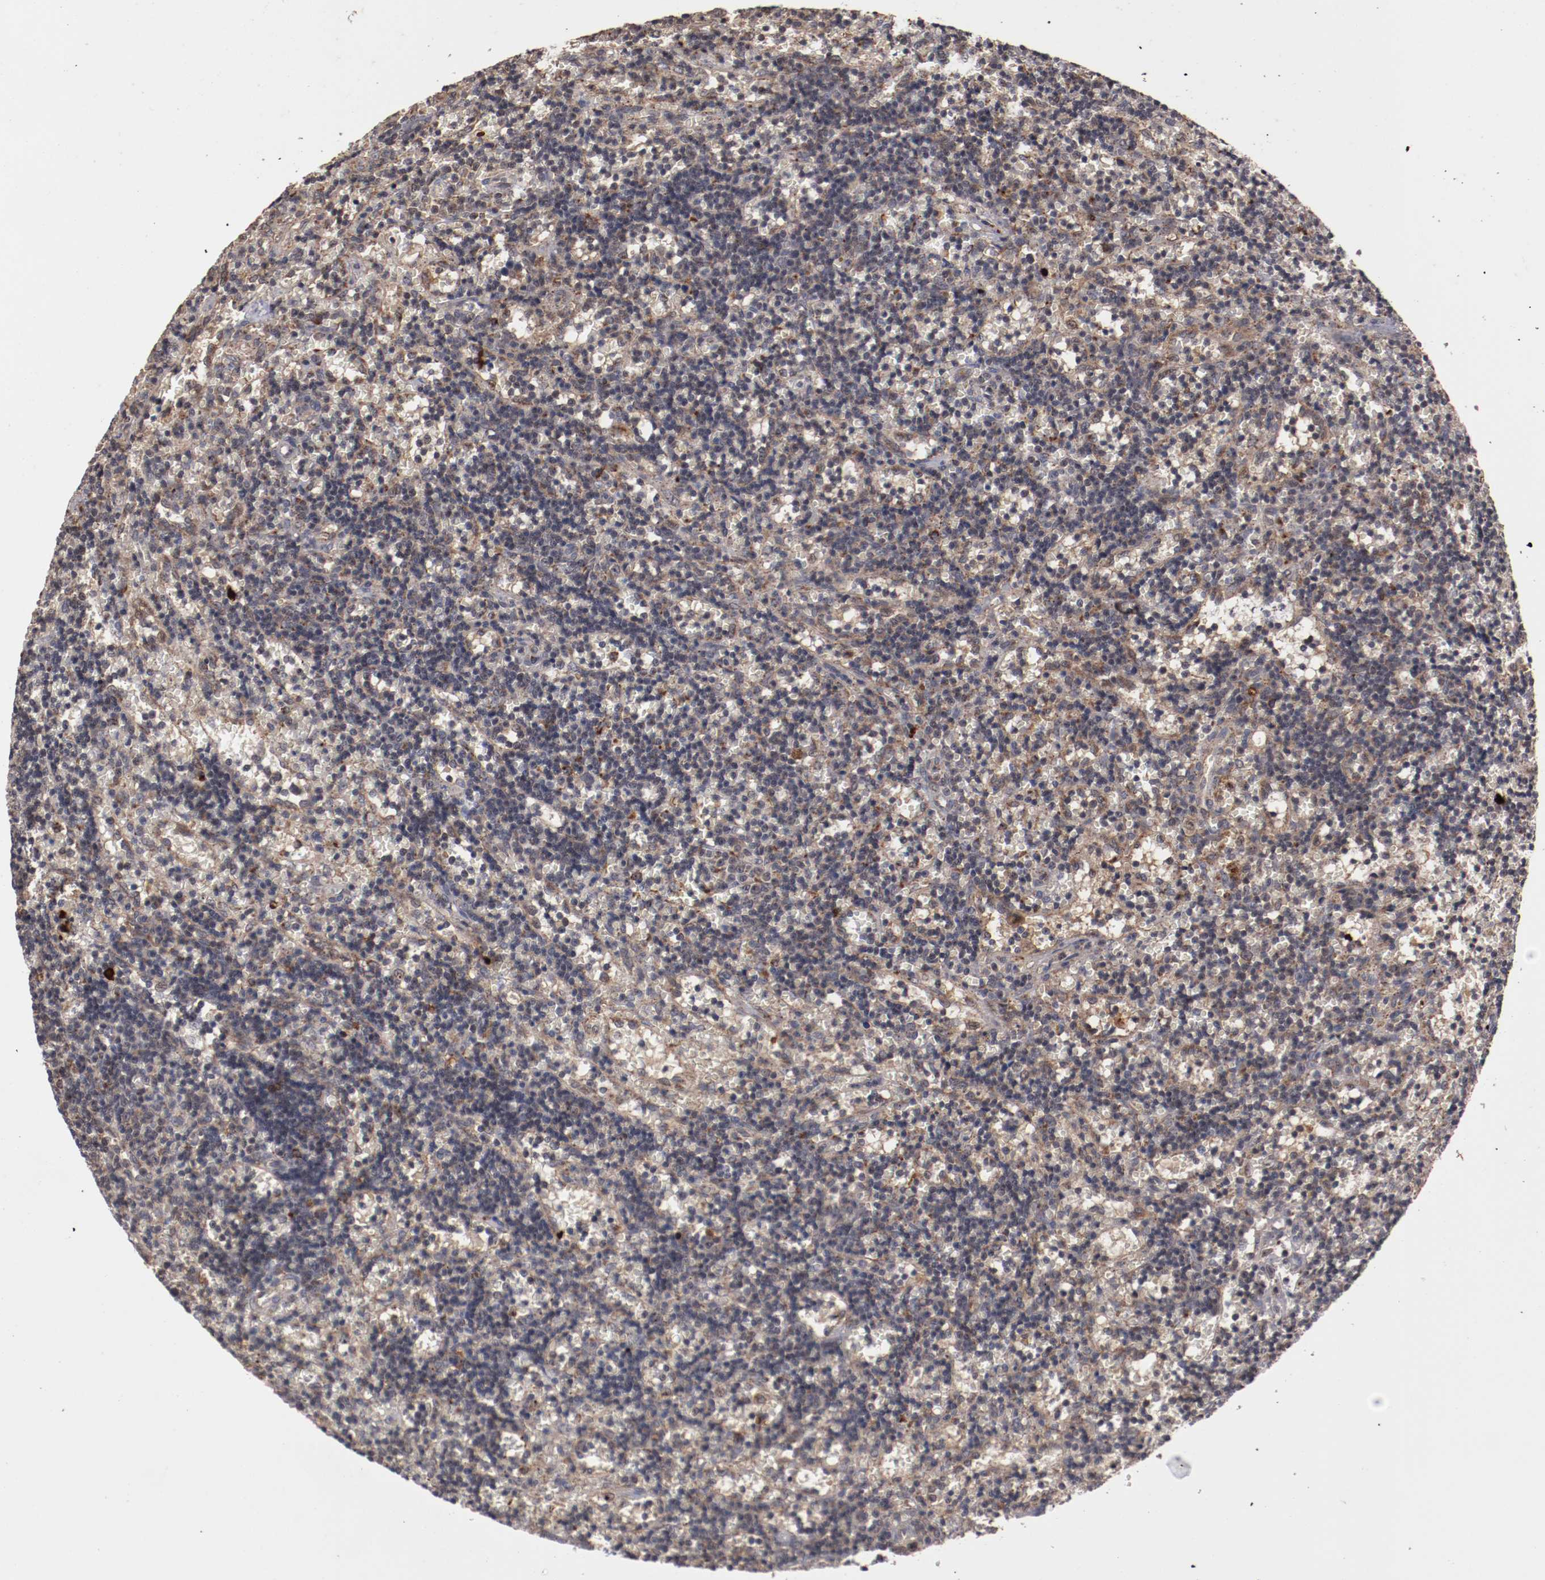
{"staining": {"intensity": "weak", "quantity": "<25%", "location": "cytoplasmic/membranous"}, "tissue": "lymphoma", "cell_type": "Tumor cells", "image_type": "cancer", "snomed": [{"axis": "morphology", "description": "Malignant lymphoma, non-Hodgkin's type, Low grade"}, {"axis": "topography", "description": "Spleen"}], "caption": "Immunohistochemical staining of human lymphoma displays no significant positivity in tumor cells. (Stains: DAB (3,3'-diaminobenzidine) immunohistochemistry with hematoxylin counter stain, Microscopy: brightfield microscopy at high magnification).", "gene": "TENM1", "patient": {"sex": "male", "age": 60}}